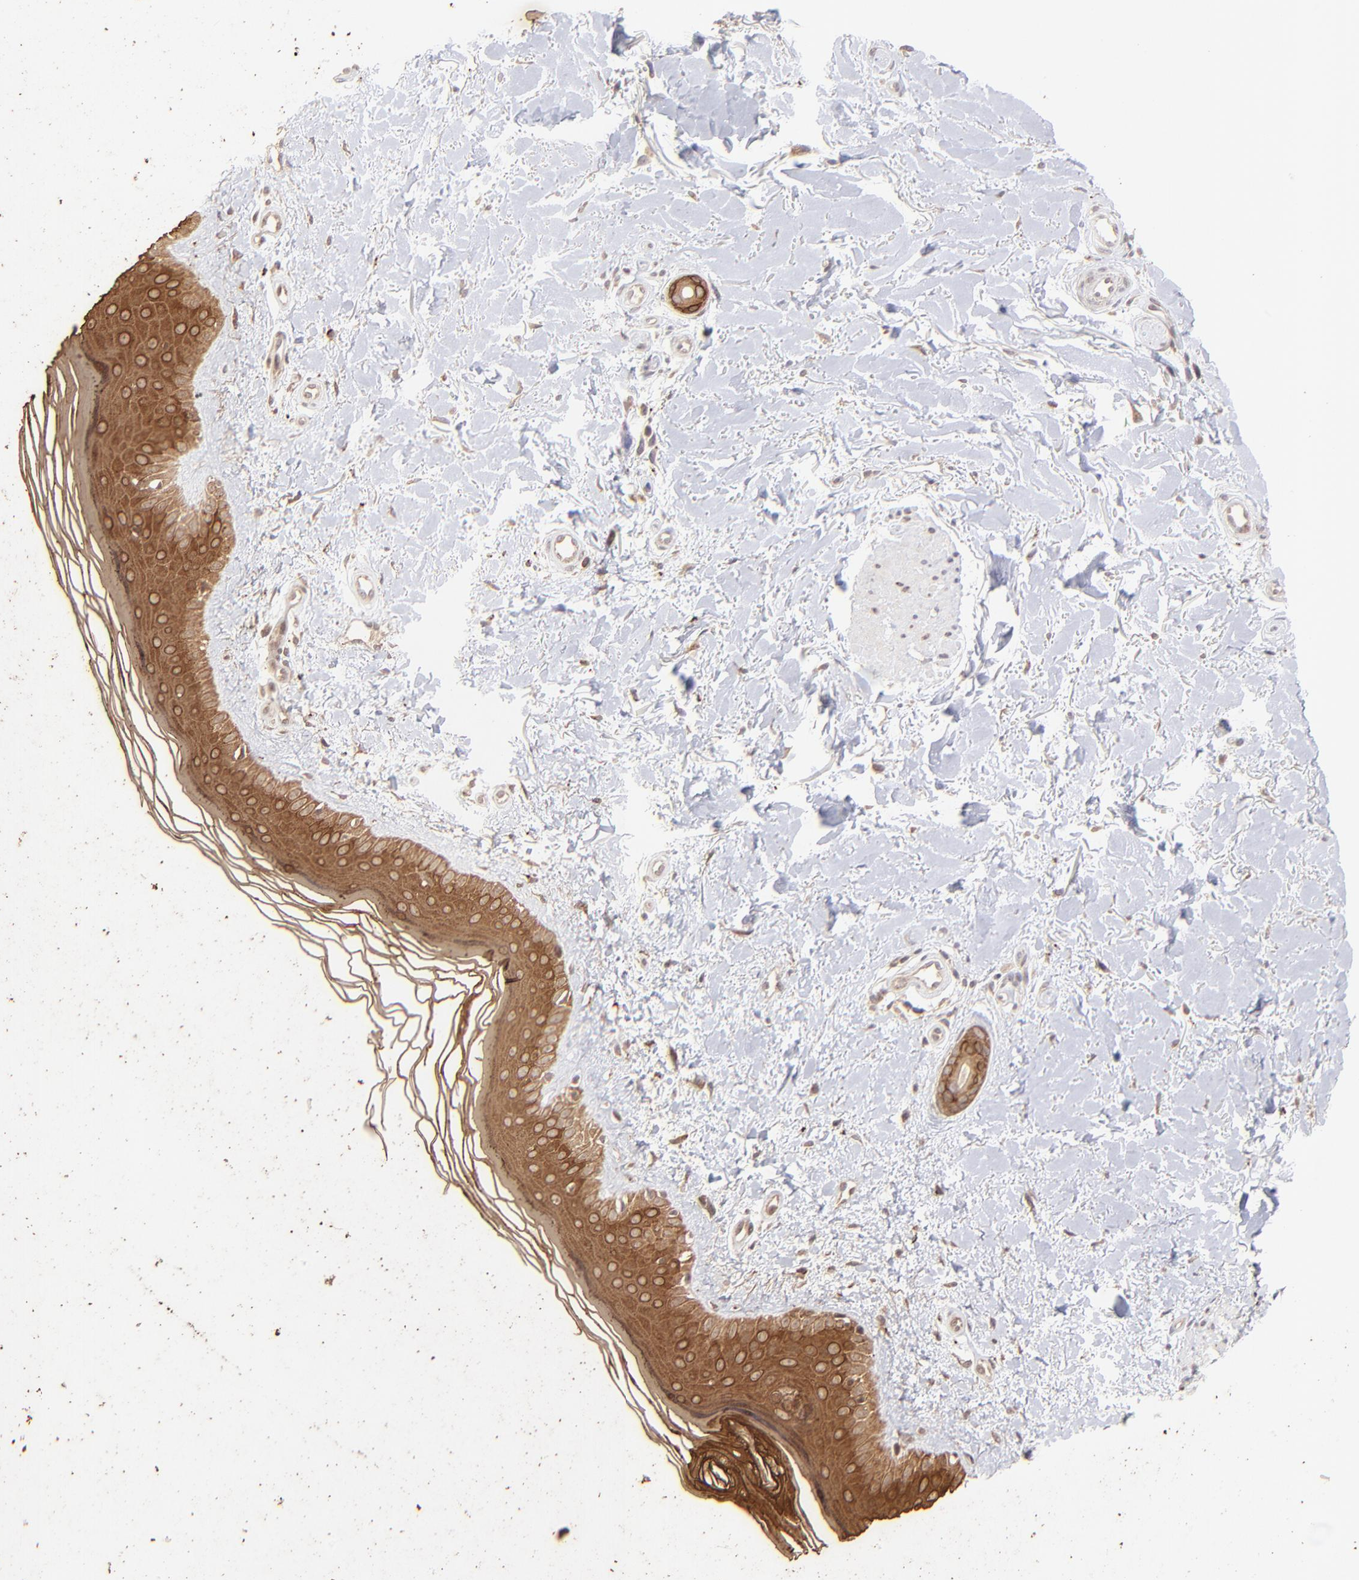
{"staining": {"intensity": "weak", "quantity": ">75%", "location": "cytoplasmic/membranous"}, "tissue": "skin", "cell_type": "Fibroblasts", "image_type": "normal", "snomed": [{"axis": "morphology", "description": "Normal tissue, NOS"}, {"axis": "topography", "description": "Skin"}], "caption": "About >75% of fibroblasts in benign skin exhibit weak cytoplasmic/membranous protein expression as visualized by brown immunohistochemical staining.", "gene": "TNRC6B", "patient": {"sex": "female", "age": 19}}